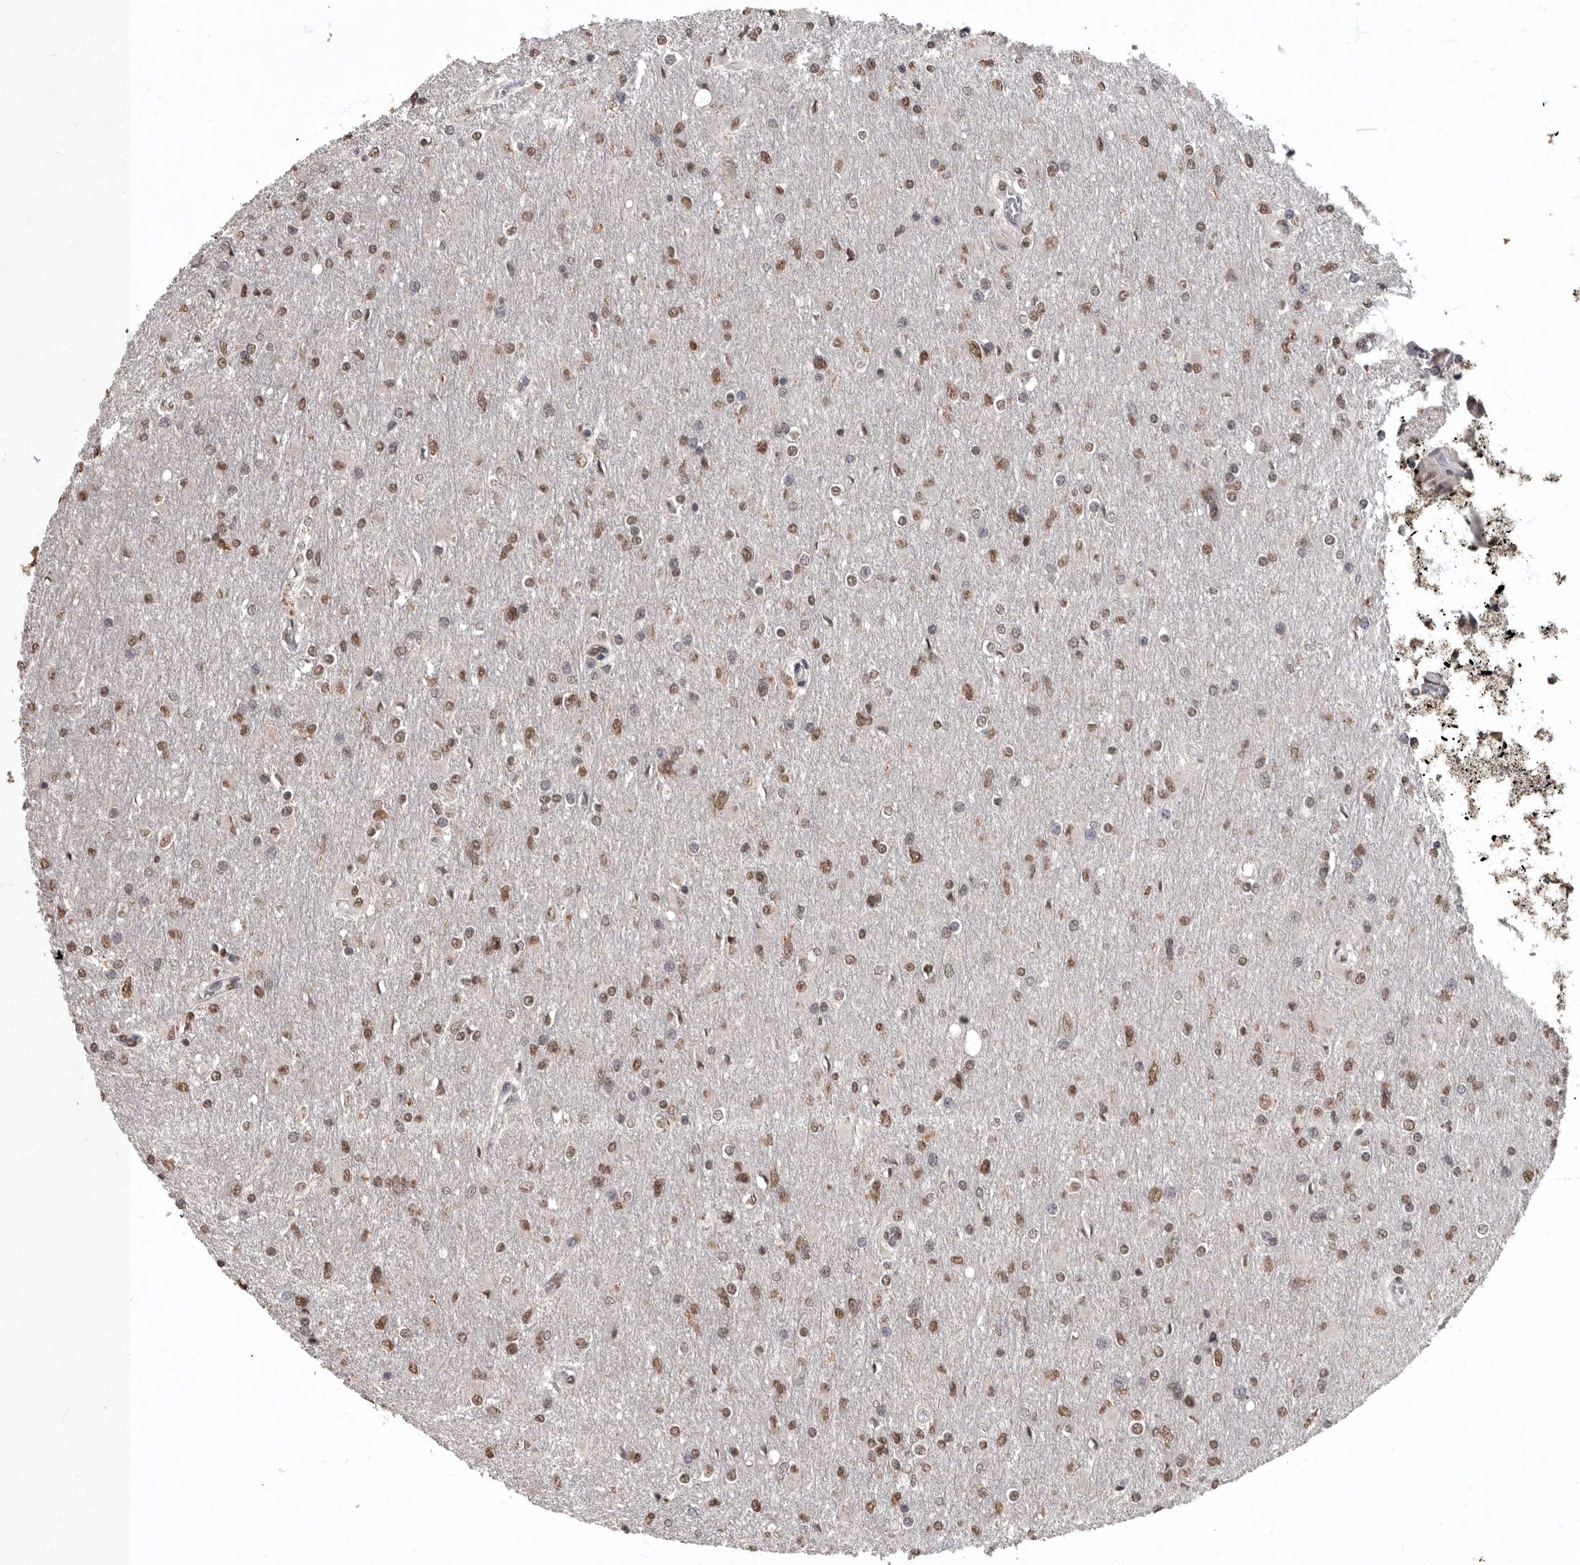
{"staining": {"intensity": "moderate", "quantity": "25%-75%", "location": "nuclear"}, "tissue": "glioma", "cell_type": "Tumor cells", "image_type": "cancer", "snomed": [{"axis": "morphology", "description": "Glioma, malignant, High grade"}, {"axis": "topography", "description": "Cerebral cortex"}], "caption": "Immunohistochemistry (IHC) of malignant glioma (high-grade) reveals medium levels of moderate nuclear positivity in approximately 25%-75% of tumor cells.", "gene": "NBL1", "patient": {"sex": "female", "age": 36}}